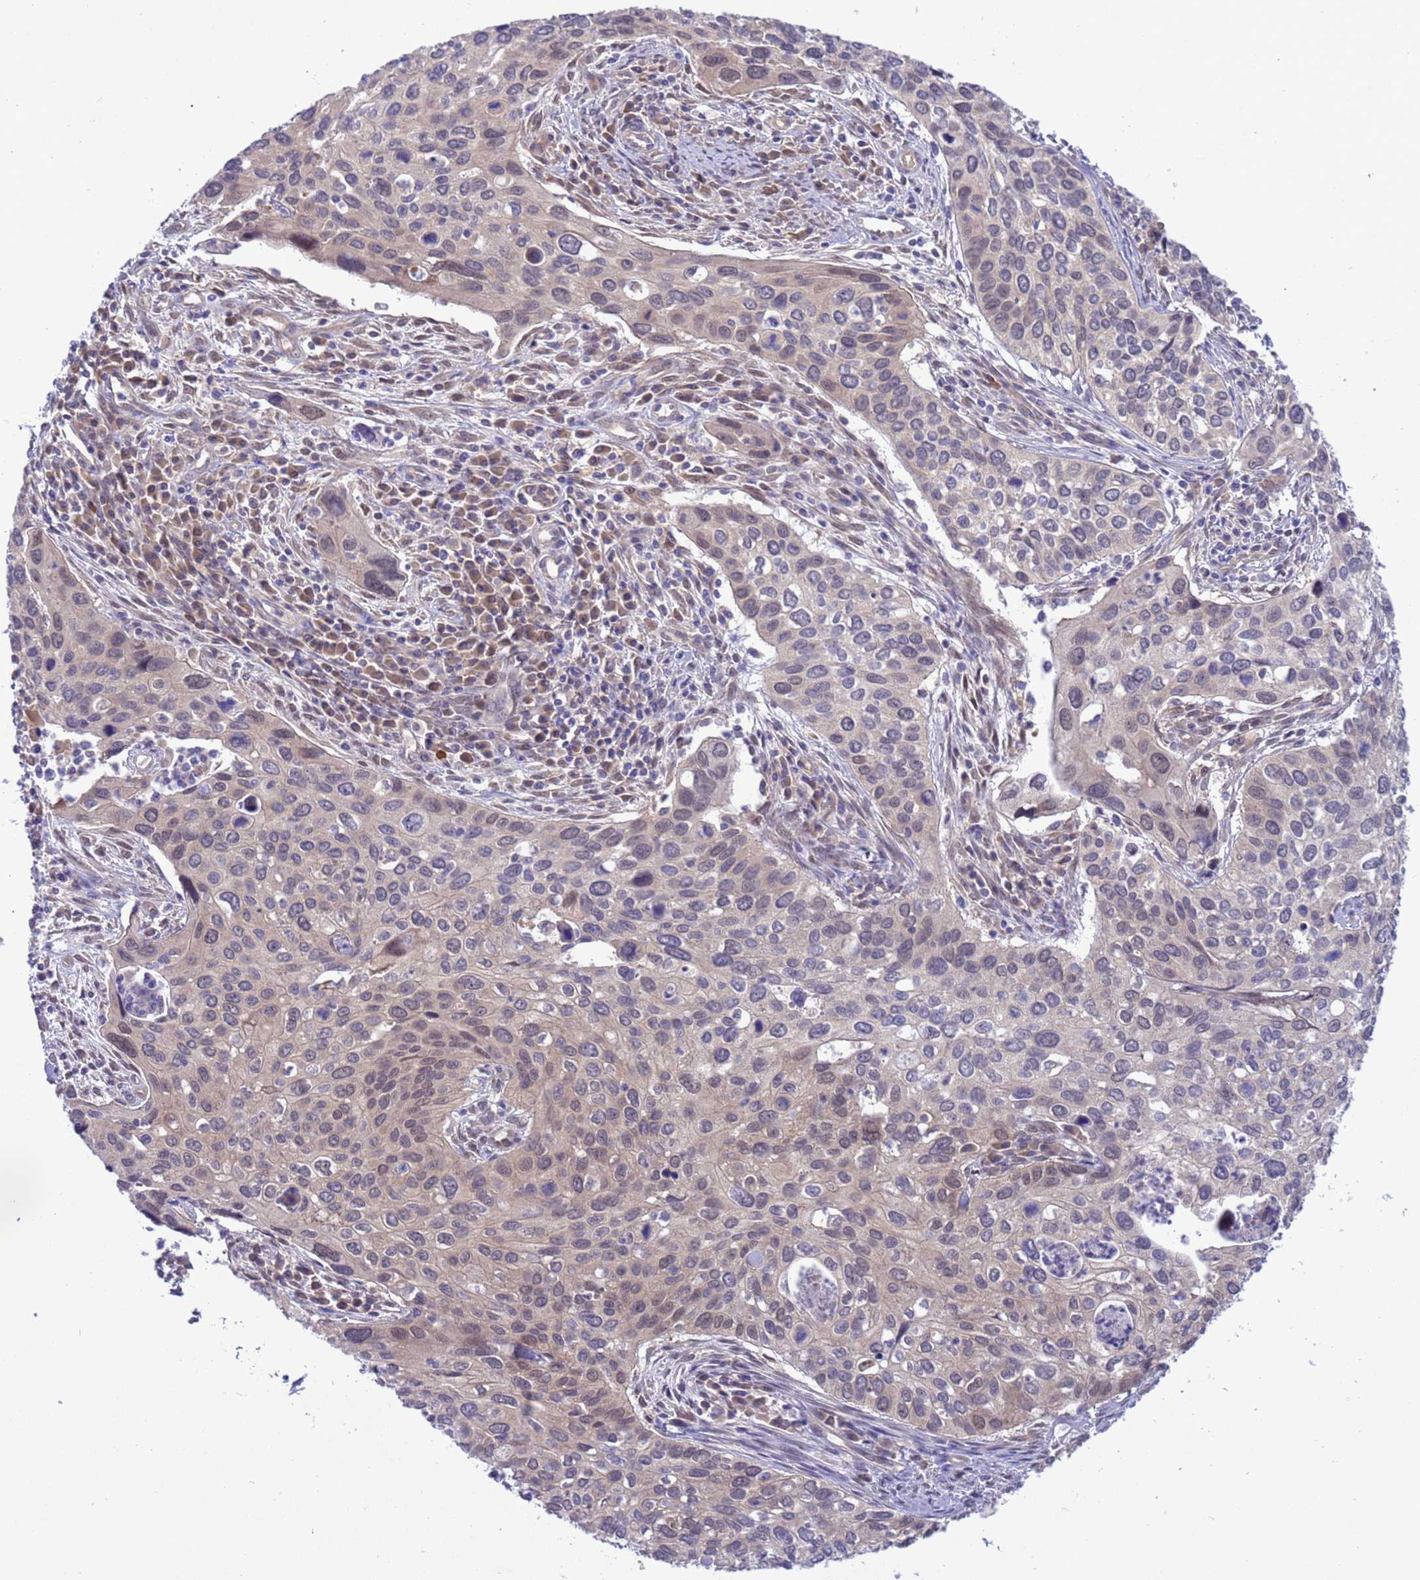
{"staining": {"intensity": "weak", "quantity": "<25%", "location": "cytoplasmic/membranous,nuclear"}, "tissue": "cervical cancer", "cell_type": "Tumor cells", "image_type": "cancer", "snomed": [{"axis": "morphology", "description": "Squamous cell carcinoma, NOS"}, {"axis": "topography", "description": "Cervix"}], "caption": "A high-resolution photomicrograph shows immunohistochemistry staining of cervical cancer, which displays no significant expression in tumor cells. (DAB (3,3'-diaminobenzidine) immunohistochemistry with hematoxylin counter stain).", "gene": "ZNF461", "patient": {"sex": "female", "age": 55}}